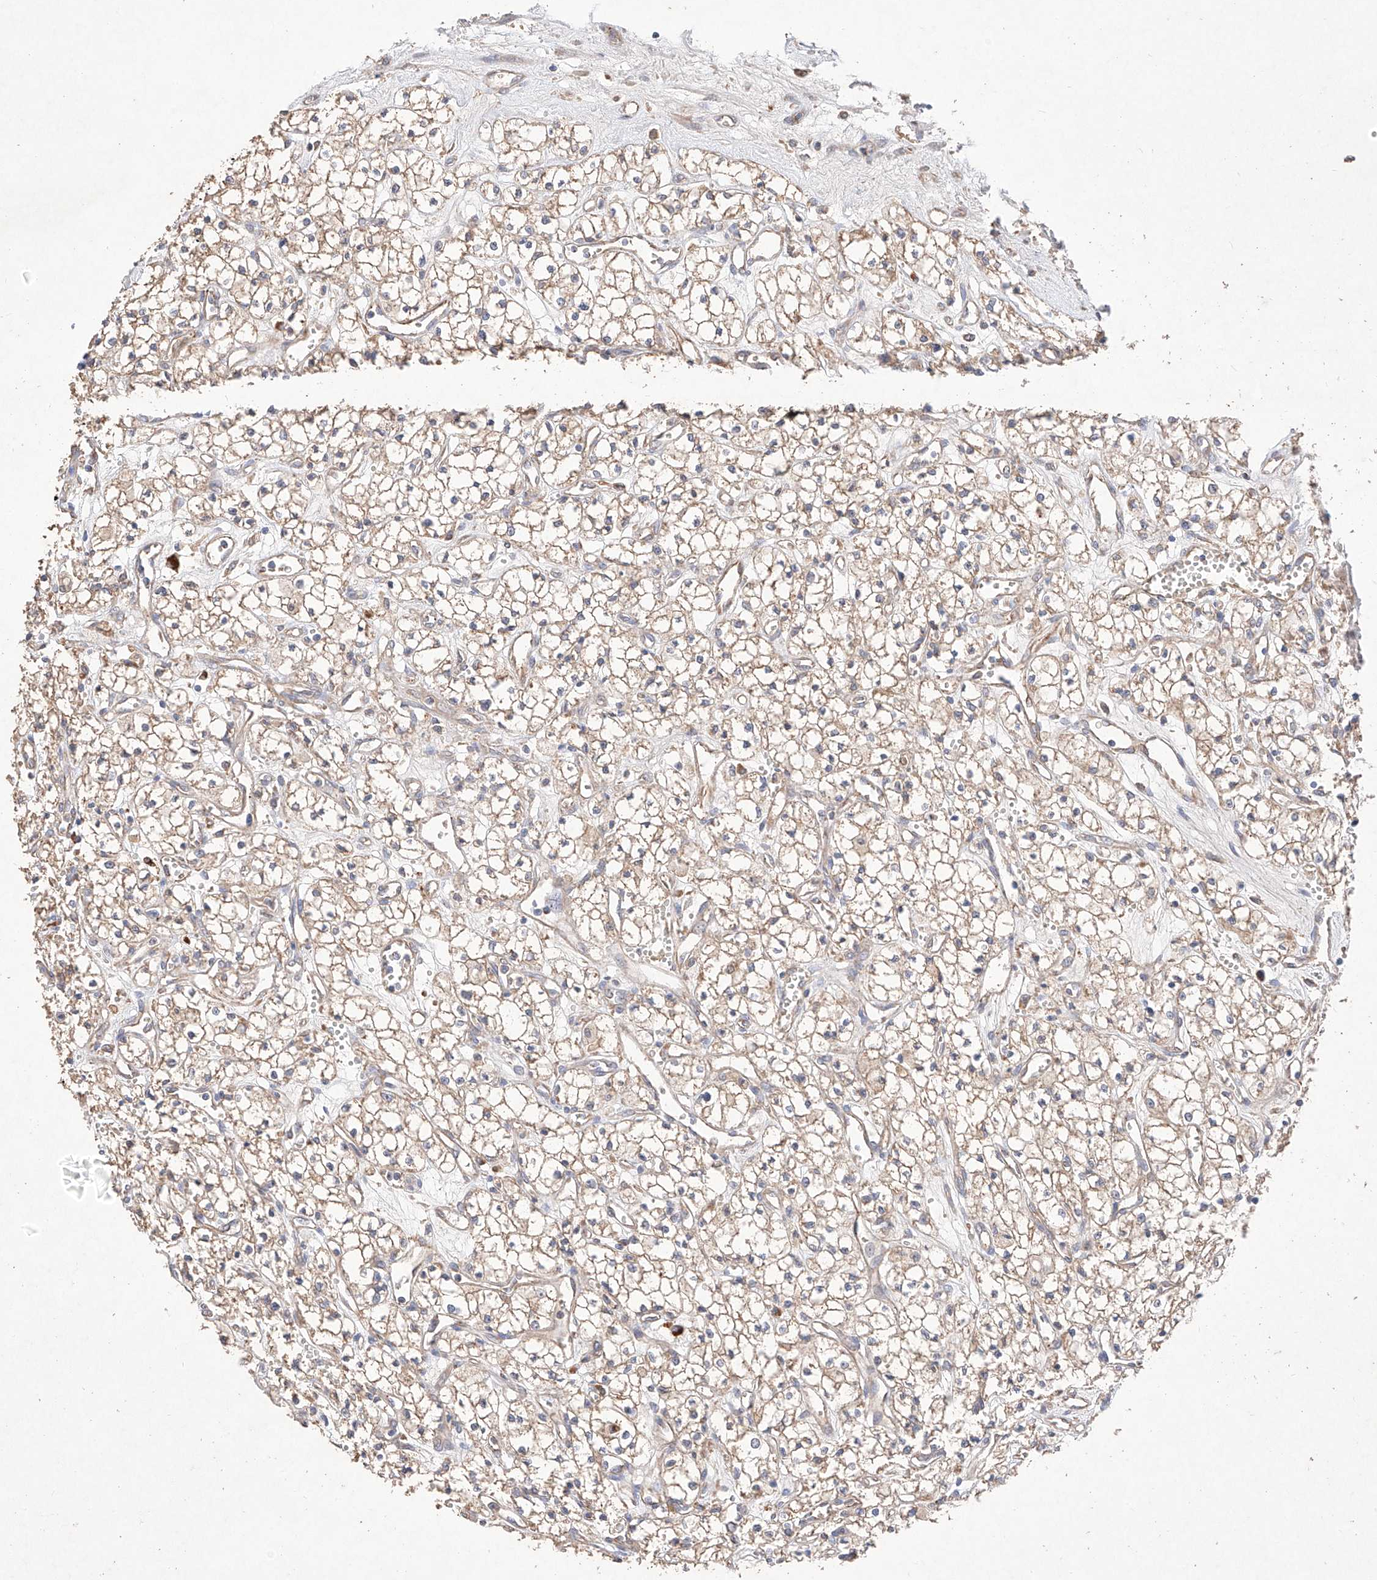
{"staining": {"intensity": "weak", "quantity": ">75%", "location": "cytoplasmic/membranous"}, "tissue": "renal cancer", "cell_type": "Tumor cells", "image_type": "cancer", "snomed": [{"axis": "morphology", "description": "Adenocarcinoma, NOS"}, {"axis": "topography", "description": "Kidney"}], "caption": "Renal cancer (adenocarcinoma) was stained to show a protein in brown. There is low levels of weak cytoplasmic/membranous staining in approximately >75% of tumor cells.", "gene": "C6orf62", "patient": {"sex": "male", "age": 59}}